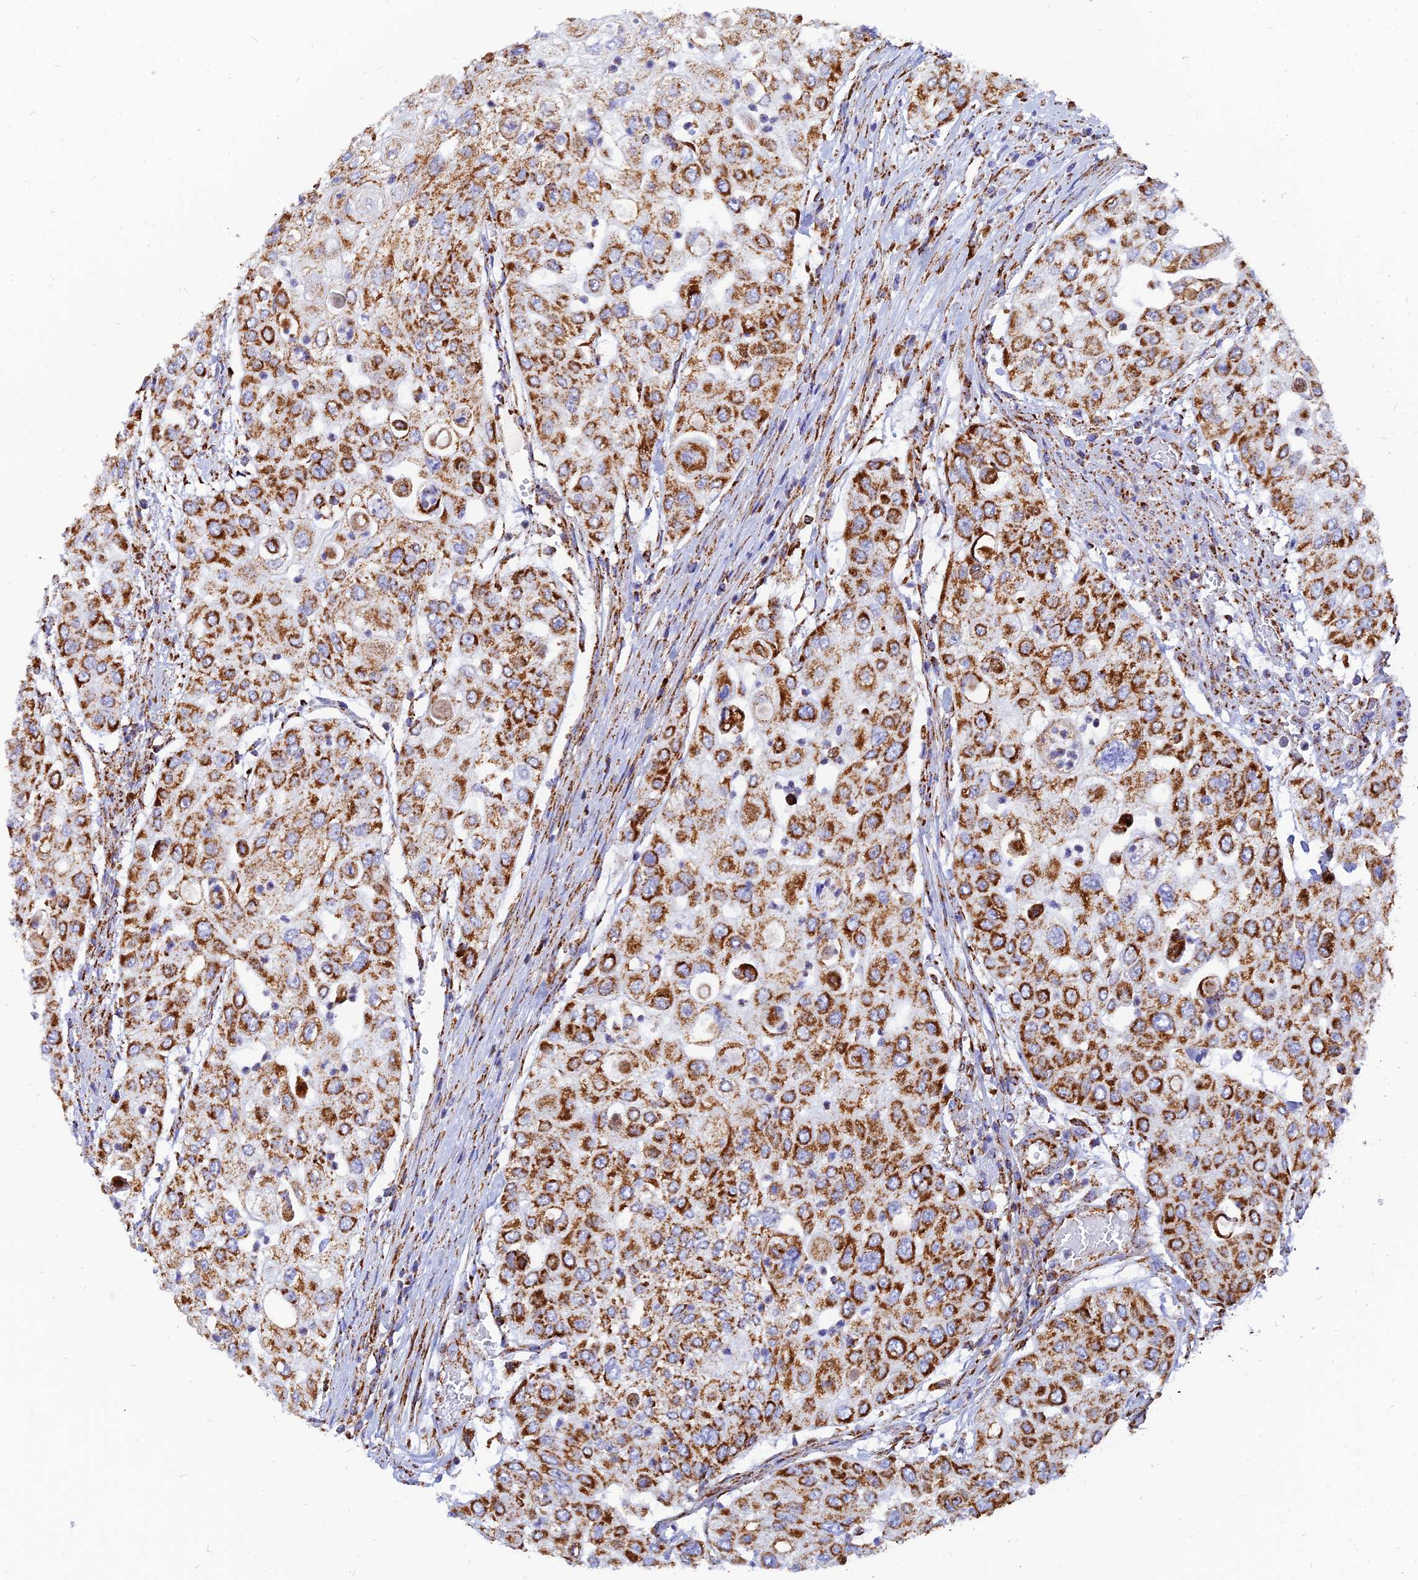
{"staining": {"intensity": "strong", "quantity": ">75%", "location": "cytoplasmic/membranous"}, "tissue": "urothelial cancer", "cell_type": "Tumor cells", "image_type": "cancer", "snomed": [{"axis": "morphology", "description": "Urothelial carcinoma, High grade"}, {"axis": "topography", "description": "Urinary bladder"}], "caption": "High-grade urothelial carcinoma stained with a protein marker exhibits strong staining in tumor cells.", "gene": "NDUFB6", "patient": {"sex": "female", "age": 79}}